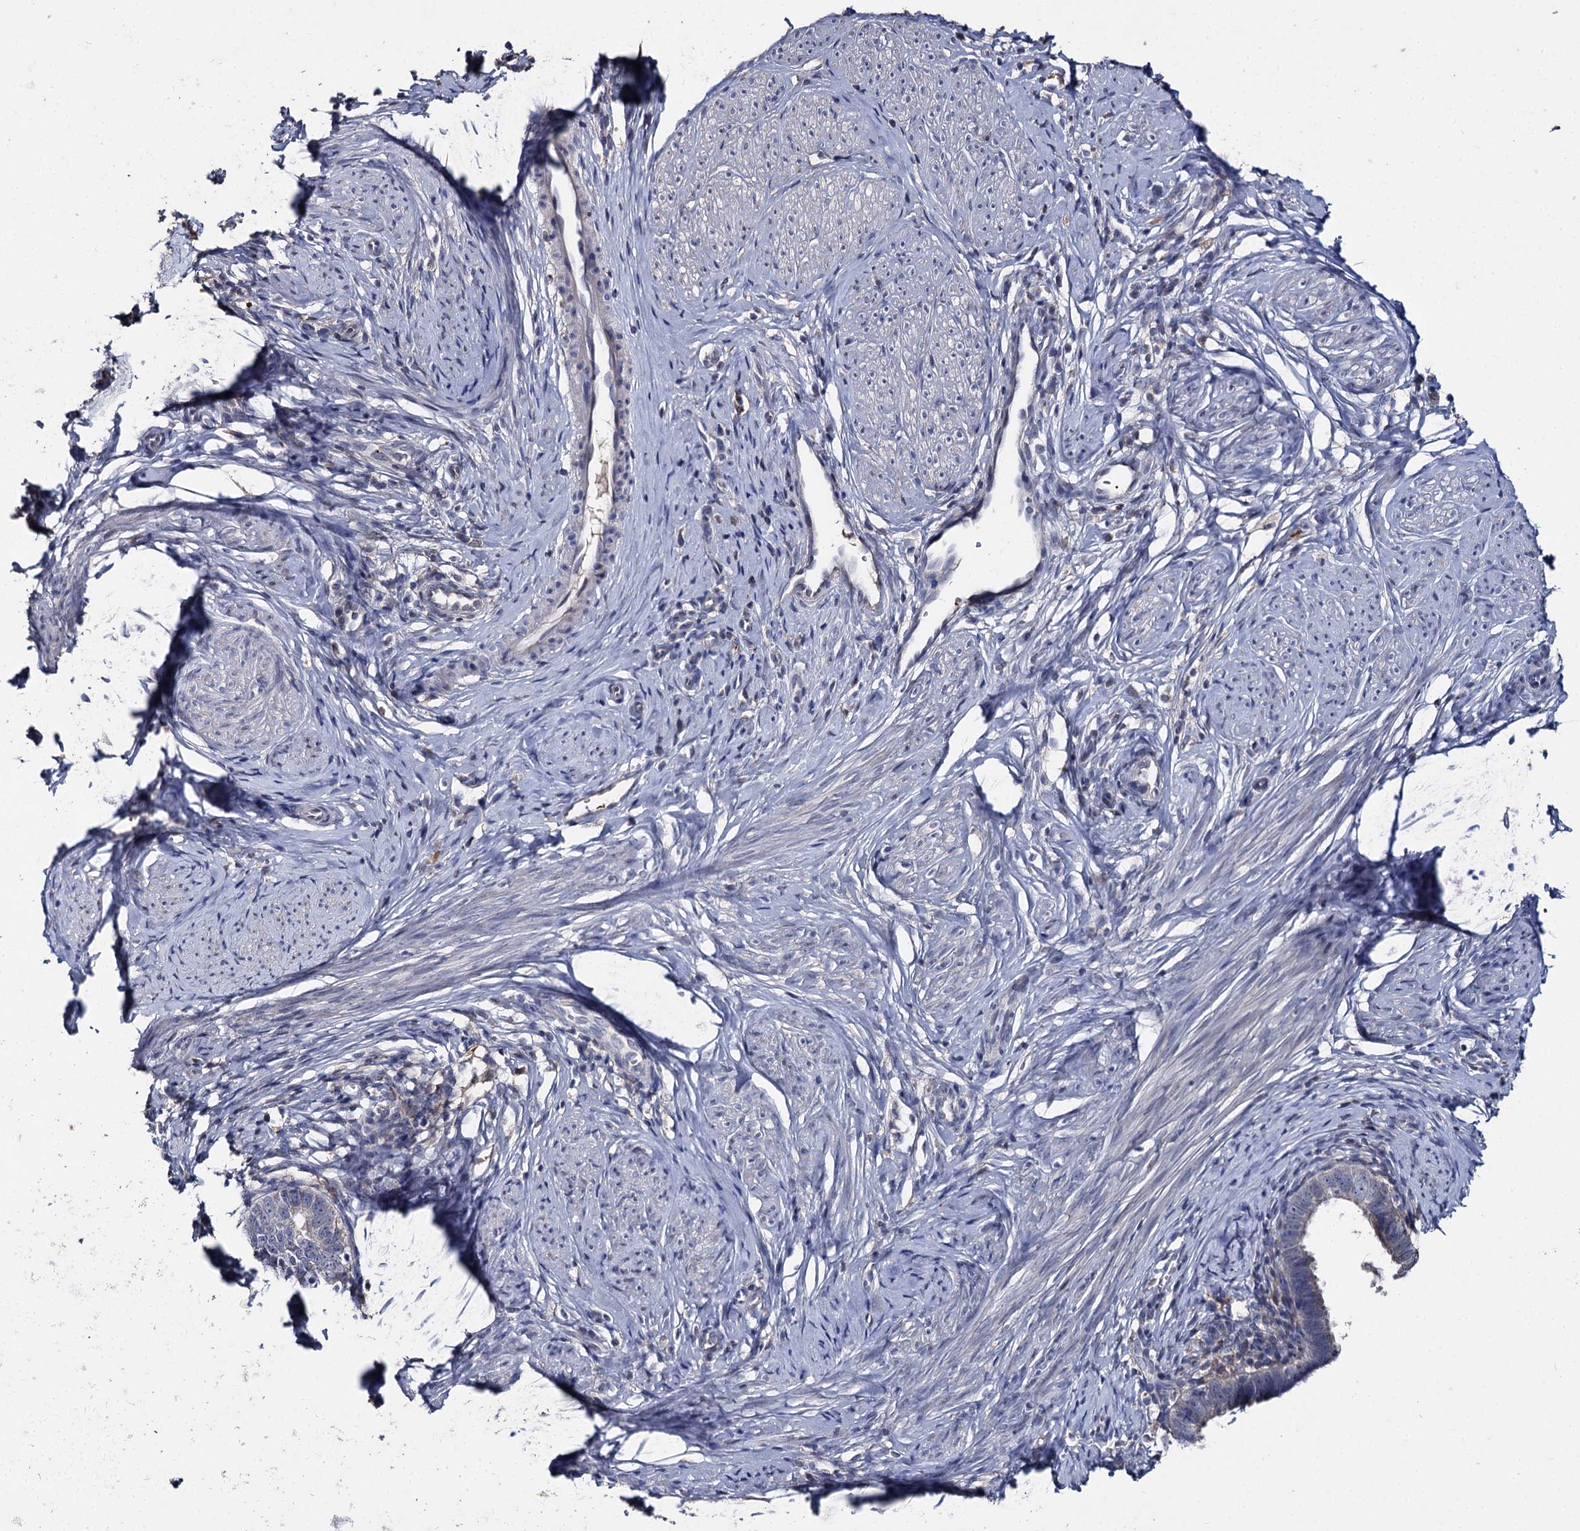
{"staining": {"intensity": "negative", "quantity": "none", "location": "none"}, "tissue": "cervical cancer", "cell_type": "Tumor cells", "image_type": "cancer", "snomed": [{"axis": "morphology", "description": "Adenocarcinoma, NOS"}, {"axis": "topography", "description": "Cervix"}], "caption": "Photomicrograph shows no protein staining in tumor cells of cervical cancer (adenocarcinoma) tissue.", "gene": "DNAH6", "patient": {"sex": "female", "age": 36}}